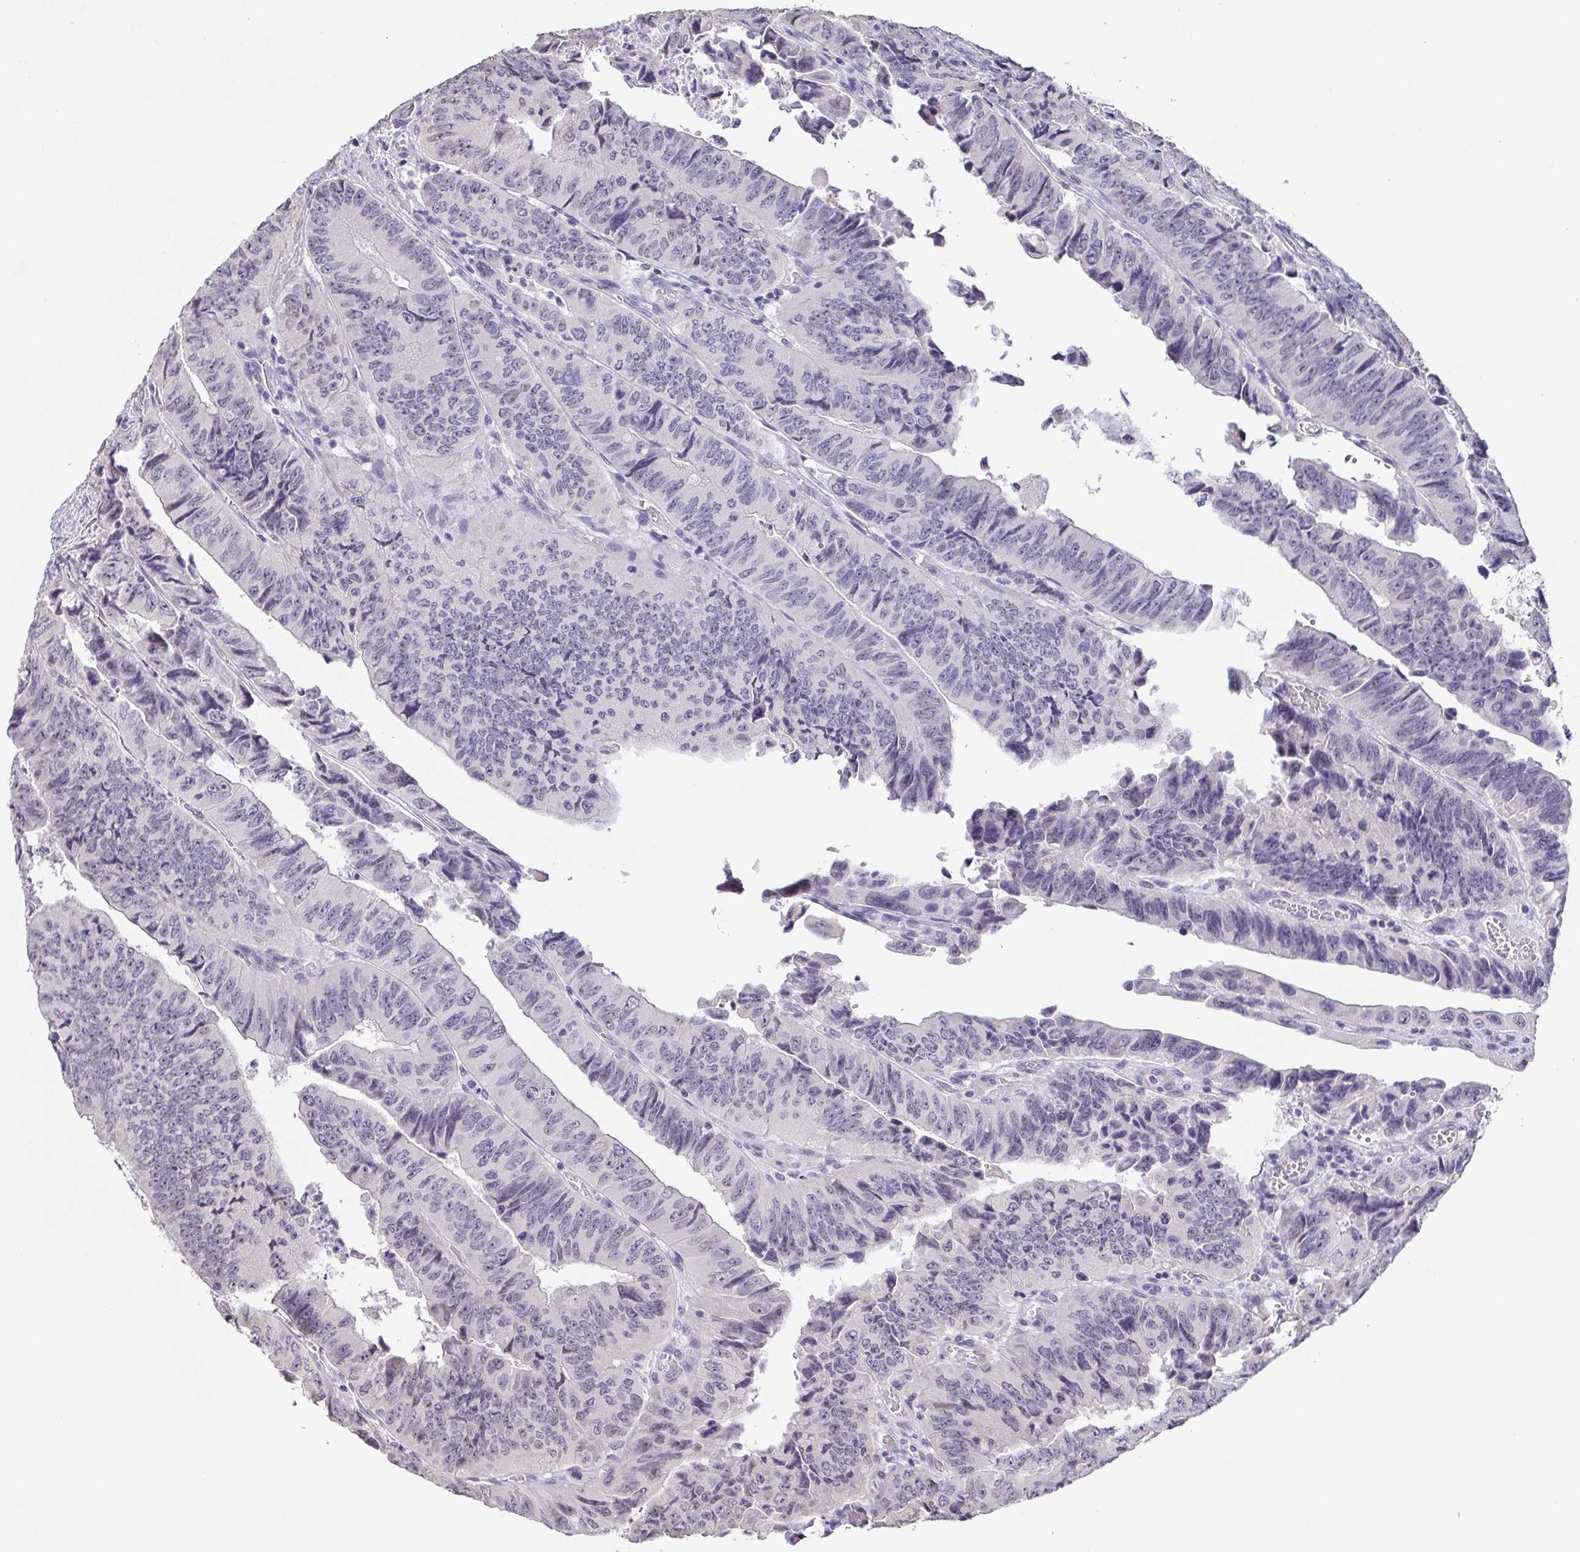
{"staining": {"intensity": "negative", "quantity": "none", "location": "none"}, "tissue": "colorectal cancer", "cell_type": "Tumor cells", "image_type": "cancer", "snomed": [{"axis": "morphology", "description": "Adenocarcinoma, NOS"}, {"axis": "topography", "description": "Colon"}], "caption": "An image of human colorectal cancer is negative for staining in tumor cells.", "gene": "NEFH", "patient": {"sex": "female", "age": 84}}